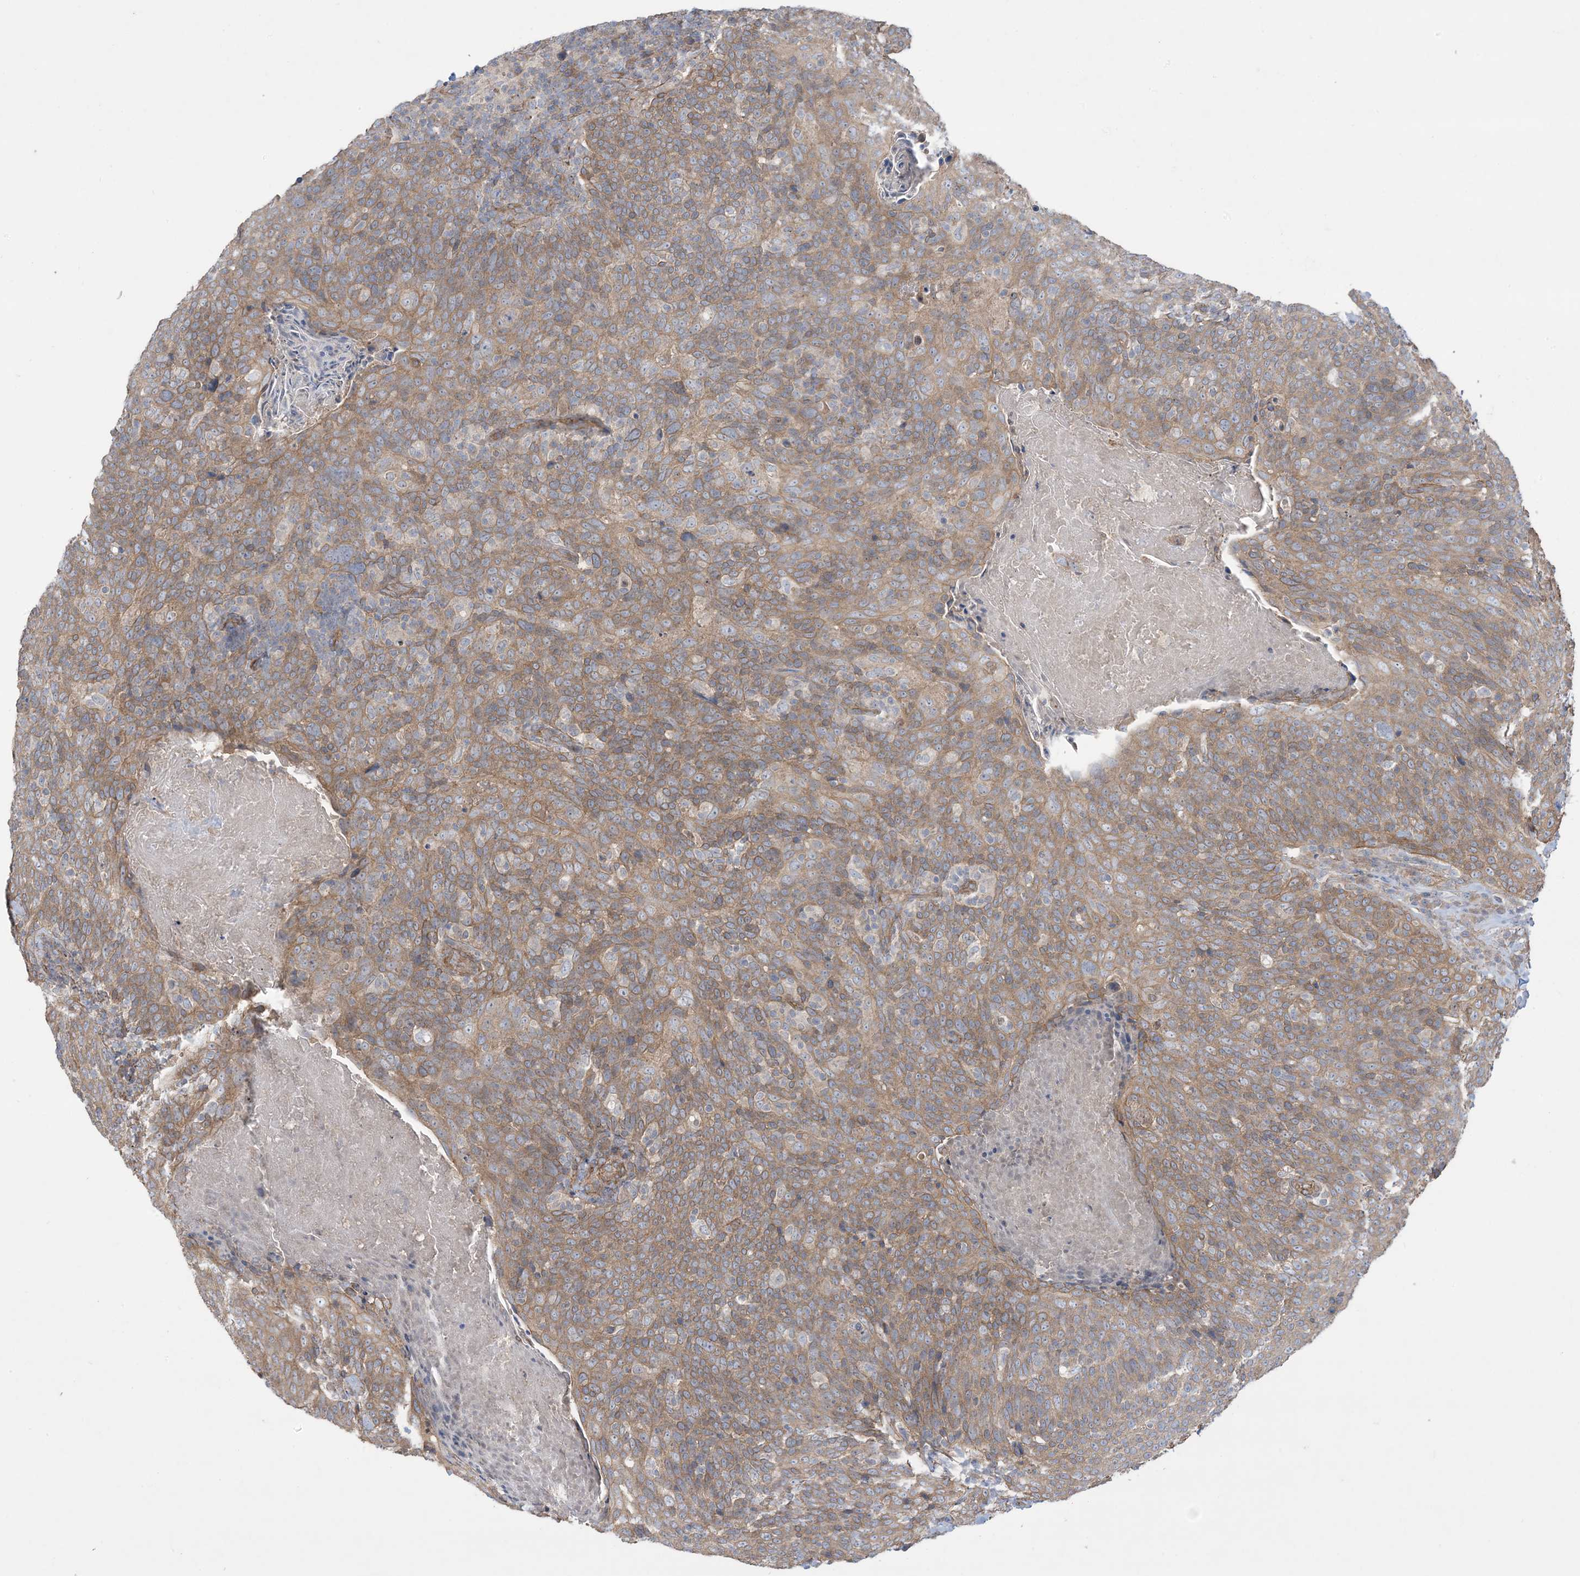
{"staining": {"intensity": "moderate", "quantity": ">75%", "location": "cytoplasmic/membranous"}, "tissue": "head and neck cancer", "cell_type": "Tumor cells", "image_type": "cancer", "snomed": [{"axis": "morphology", "description": "Squamous cell carcinoma, NOS"}, {"axis": "morphology", "description": "Squamous cell carcinoma, metastatic, NOS"}, {"axis": "topography", "description": "Lymph node"}, {"axis": "topography", "description": "Head-Neck"}], "caption": "Human head and neck squamous cell carcinoma stained for a protein (brown) exhibits moderate cytoplasmic/membranous positive positivity in about >75% of tumor cells.", "gene": "CCNY", "patient": {"sex": "male", "age": 62}}